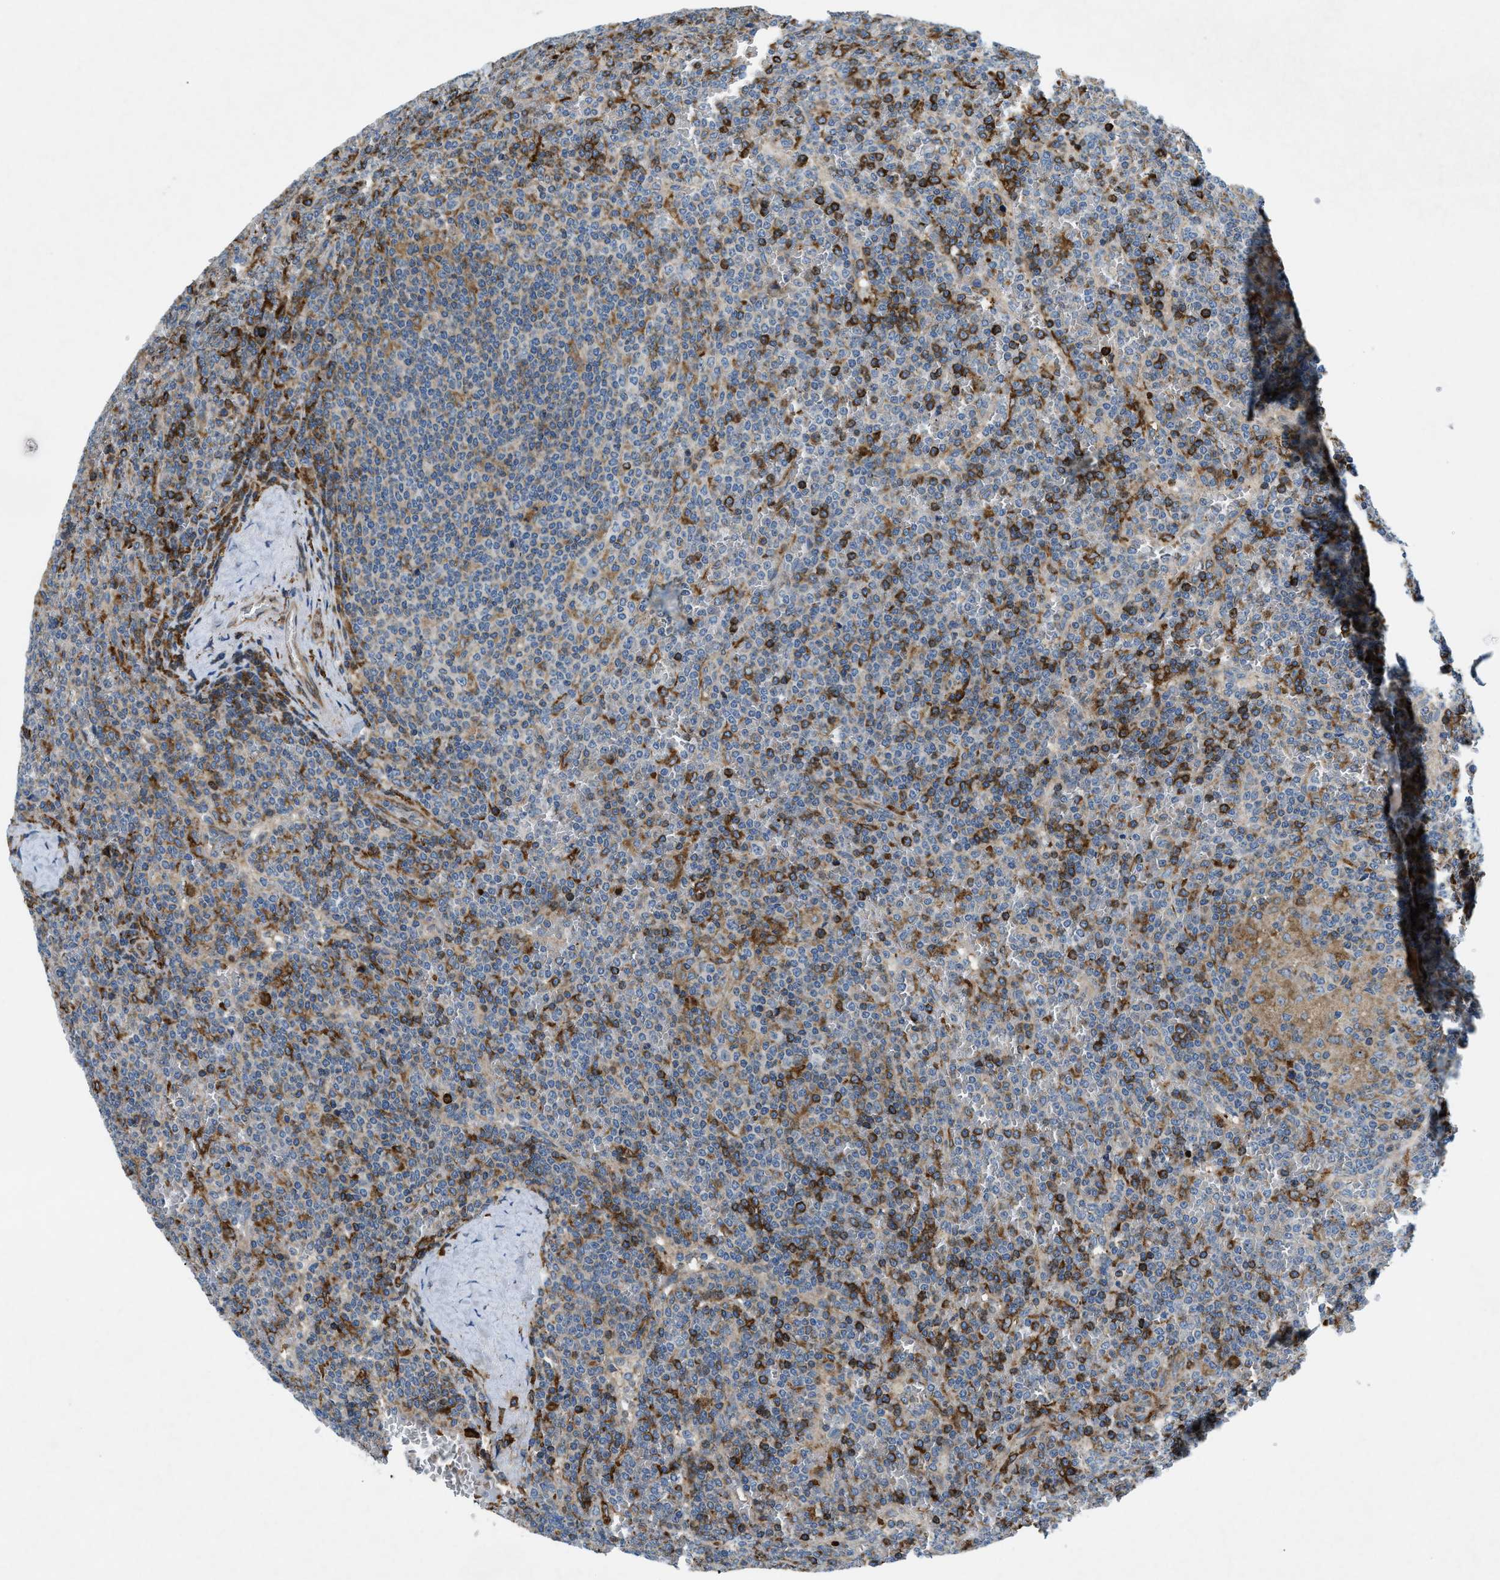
{"staining": {"intensity": "strong", "quantity": "<25%", "location": "cytoplasmic/membranous"}, "tissue": "lymphoma", "cell_type": "Tumor cells", "image_type": "cancer", "snomed": [{"axis": "morphology", "description": "Malignant lymphoma, non-Hodgkin's type, Low grade"}, {"axis": "topography", "description": "Spleen"}], "caption": "Strong cytoplasmic/membranous expression is identified in approximately <25% of tumor cells in malignant lymphoma, non-Hodgkin's type (low-grade).", "gene": "CSPG4", "patient": {"sex": "female", "age": 19}}